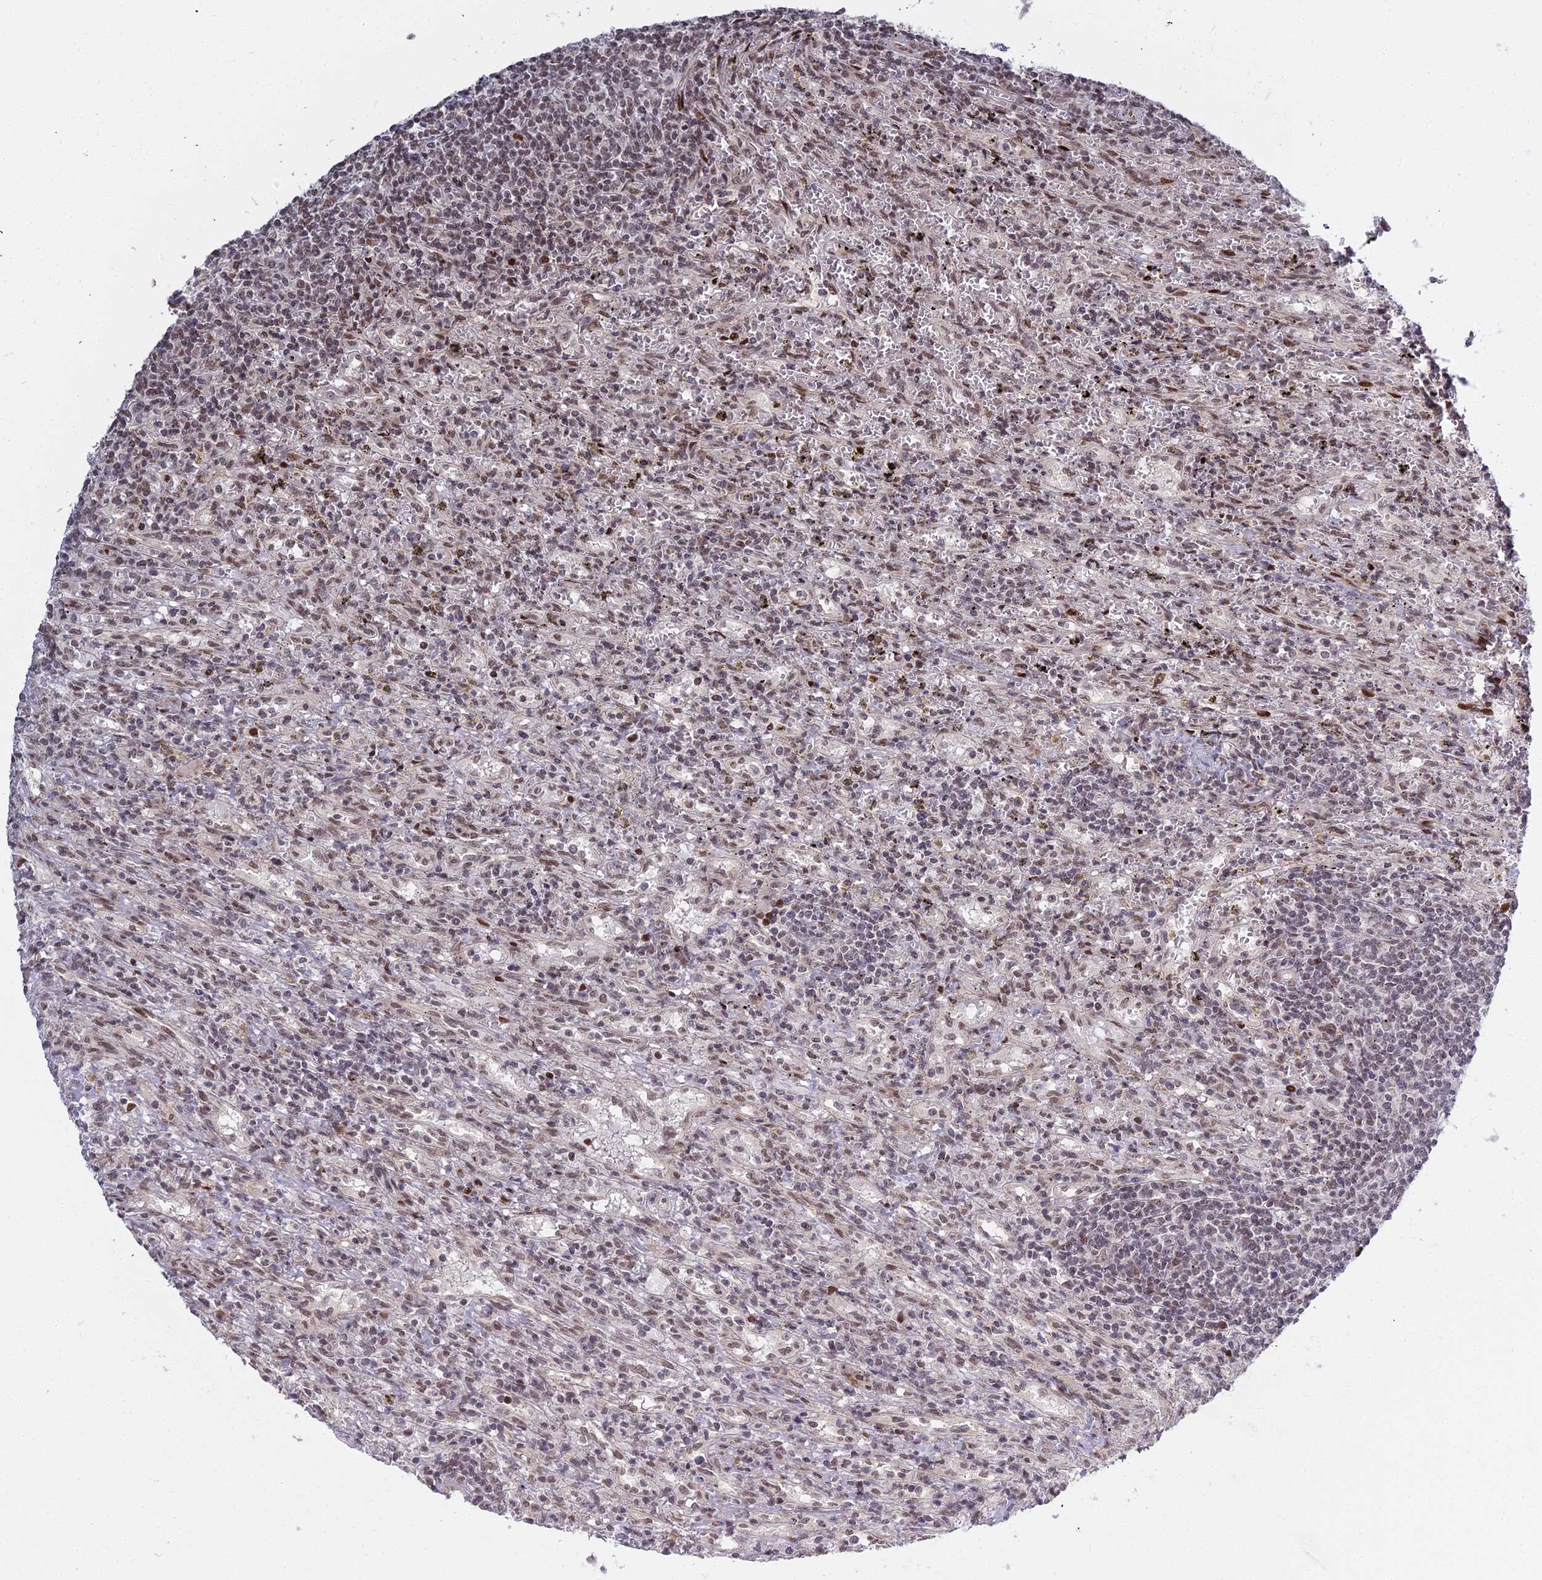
{"staining": {"intensity": "weak", "quantity": "25%-75%", "location": "nuclear"}, "tissue": "lymphoma", "cell_type": "Tumor cells", "image_type": "cancer", "snomed": [{"axis": "morphology", "description": "Malignant lymphoma, non-Hodgkin's type, Low grade"}, {"axis": "topography", "description": "Spleen"}], "caption": "Immunohistochemical staining of malignant lymphoma, non-Hodgkin's type (low-grade) exhibits low levels of weak nuclear expression in about 25%-75% of tumor cells.", "gene": "ABCA2", "patient": {"sex": "male", "age": 76}}